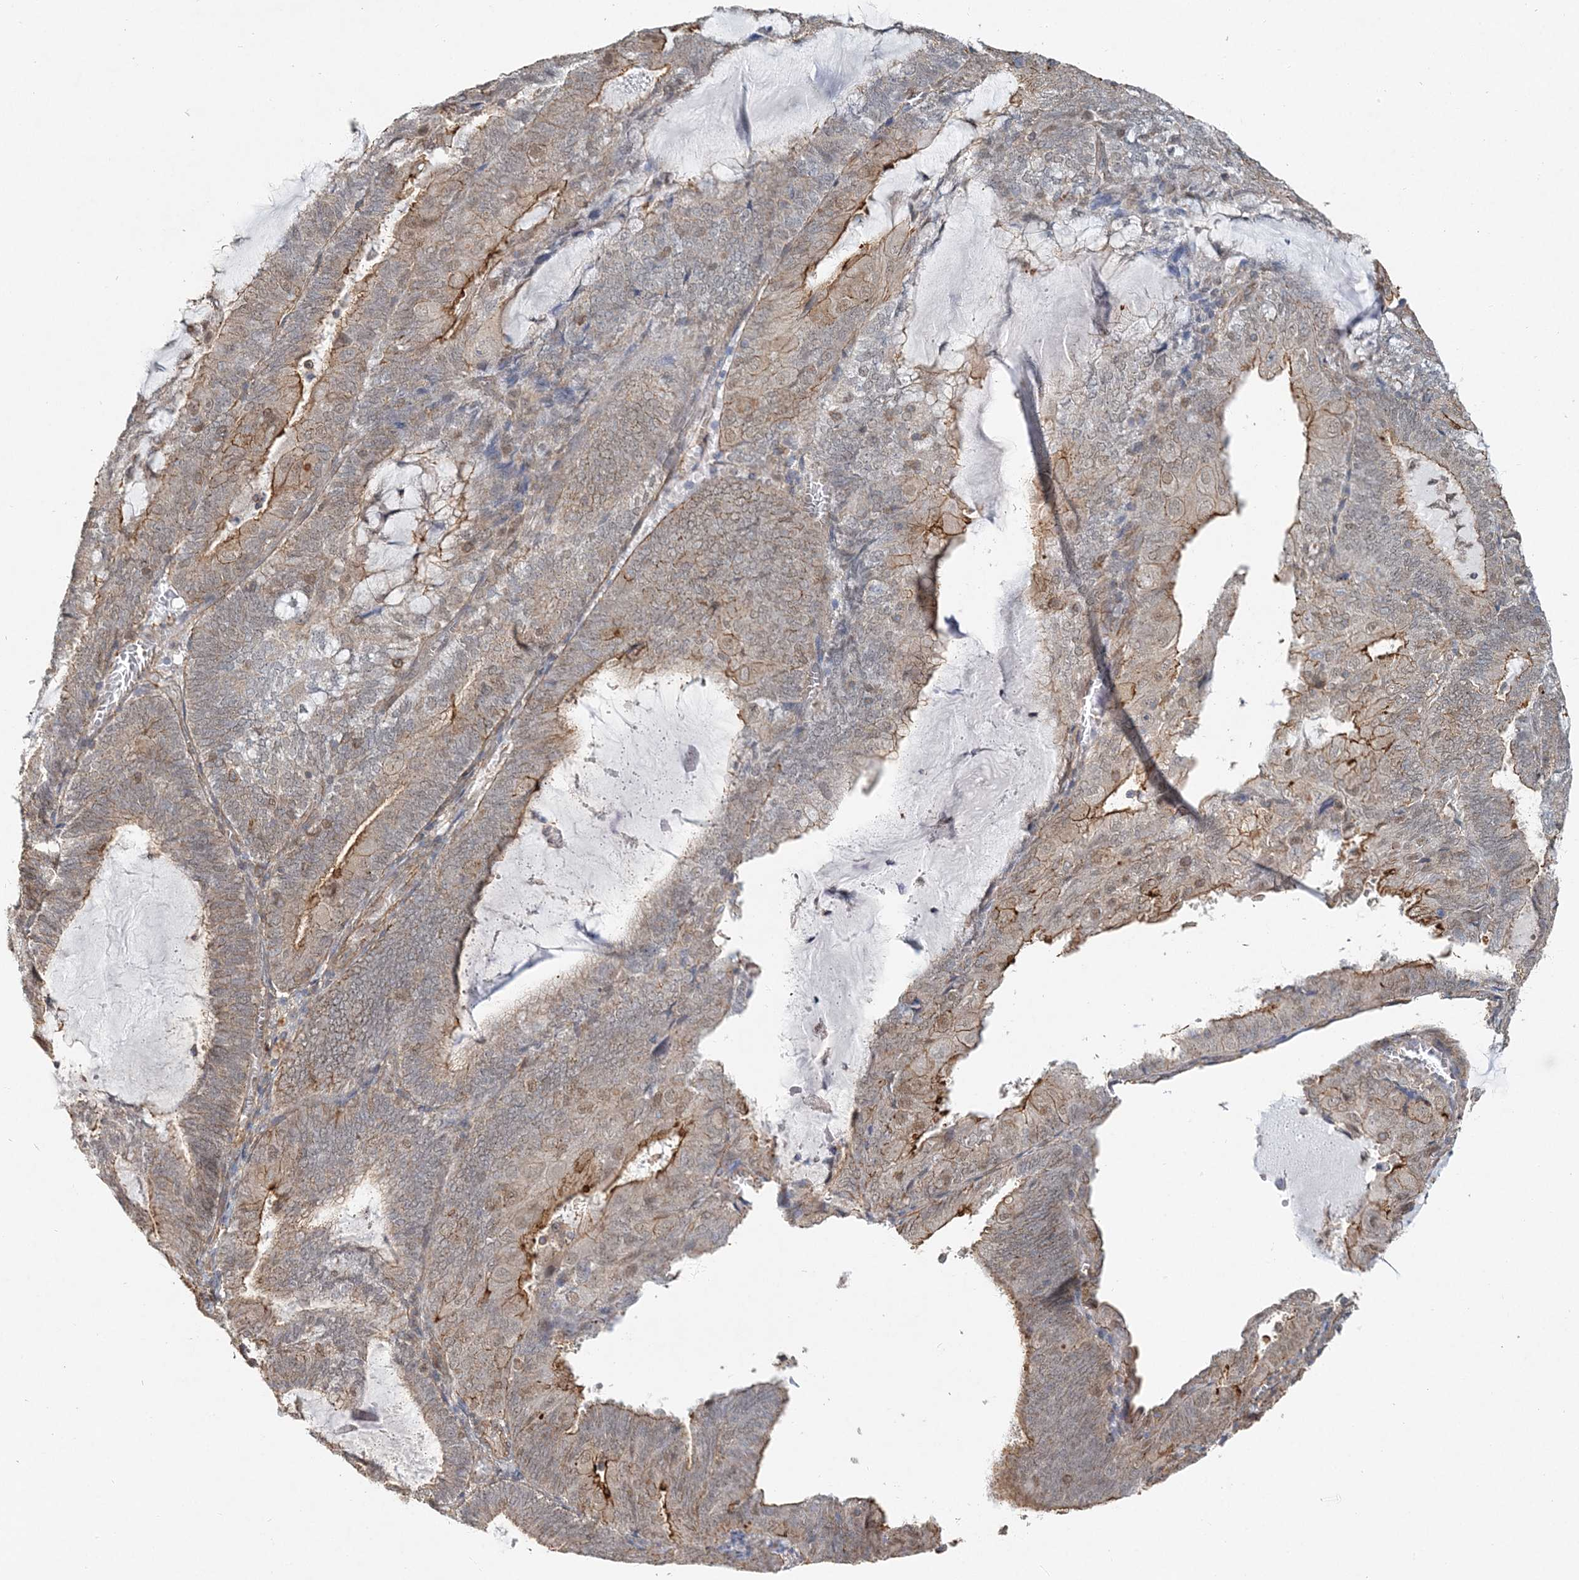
{"staining": {"intensity": "moderate", "quantity": "<25%", "location": "cytoplasmic/membranous"}, "tissue": "endometrial cancer", "cell_type": "Tumor cells", "image_type": "cancer", "snomed": [{"axis": "morphology", "description": "Adenocarcinoma, NOS"}, {"axis": "topography", "description": "Endometrium"}], "caption": "IHC of endometrial cancer shows low levels of moderate cytoplasmic/membranous staining in approximately <25% of tumor cells.", "gene": "MAT2B", "patient": {"sex": "female", "age": 81}}